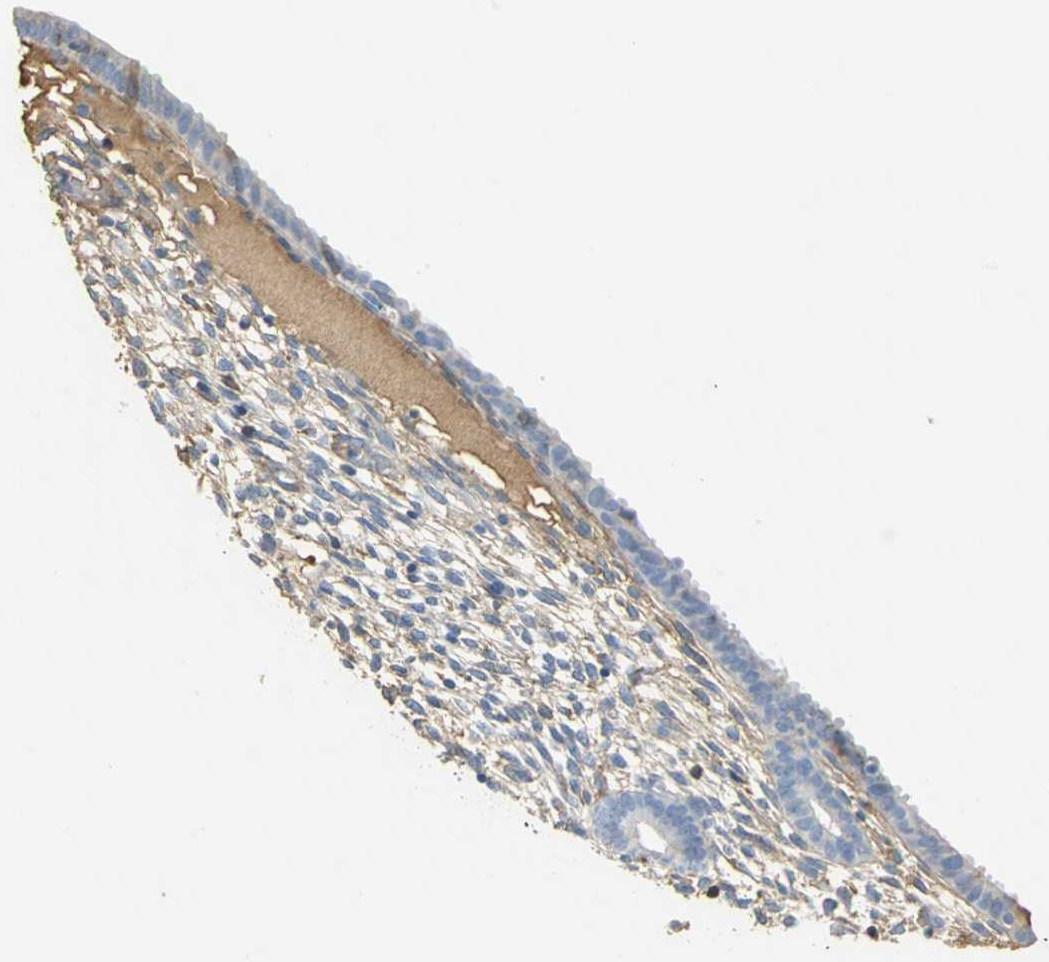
{"staining": {"intensity": "moderate", "quantity": "<25%", "location": "cytoplasmic/membranous"}, "tissue": "endometrium", "cell_type": "Cells in endometrial stroma", "image_type": "normal", "snomed": [{"axis": "morphology", "description": "Normal tissue, NOS"}, {"axis": "topography", "description": "Endometrium"}], "caption": "Immunohistochemical staining of unremarkable endometrium exhibits <25% levels of moderate cytoplasmic/membranous protein staining in approximately <25% of cells in endometrial stroma. (DAB (3,3'-diaminobenzidine) = brown stain, brightfield microscopy at high magnification).", "gene": "GYG2", "patient": {"sex": "female", "age": 57}}